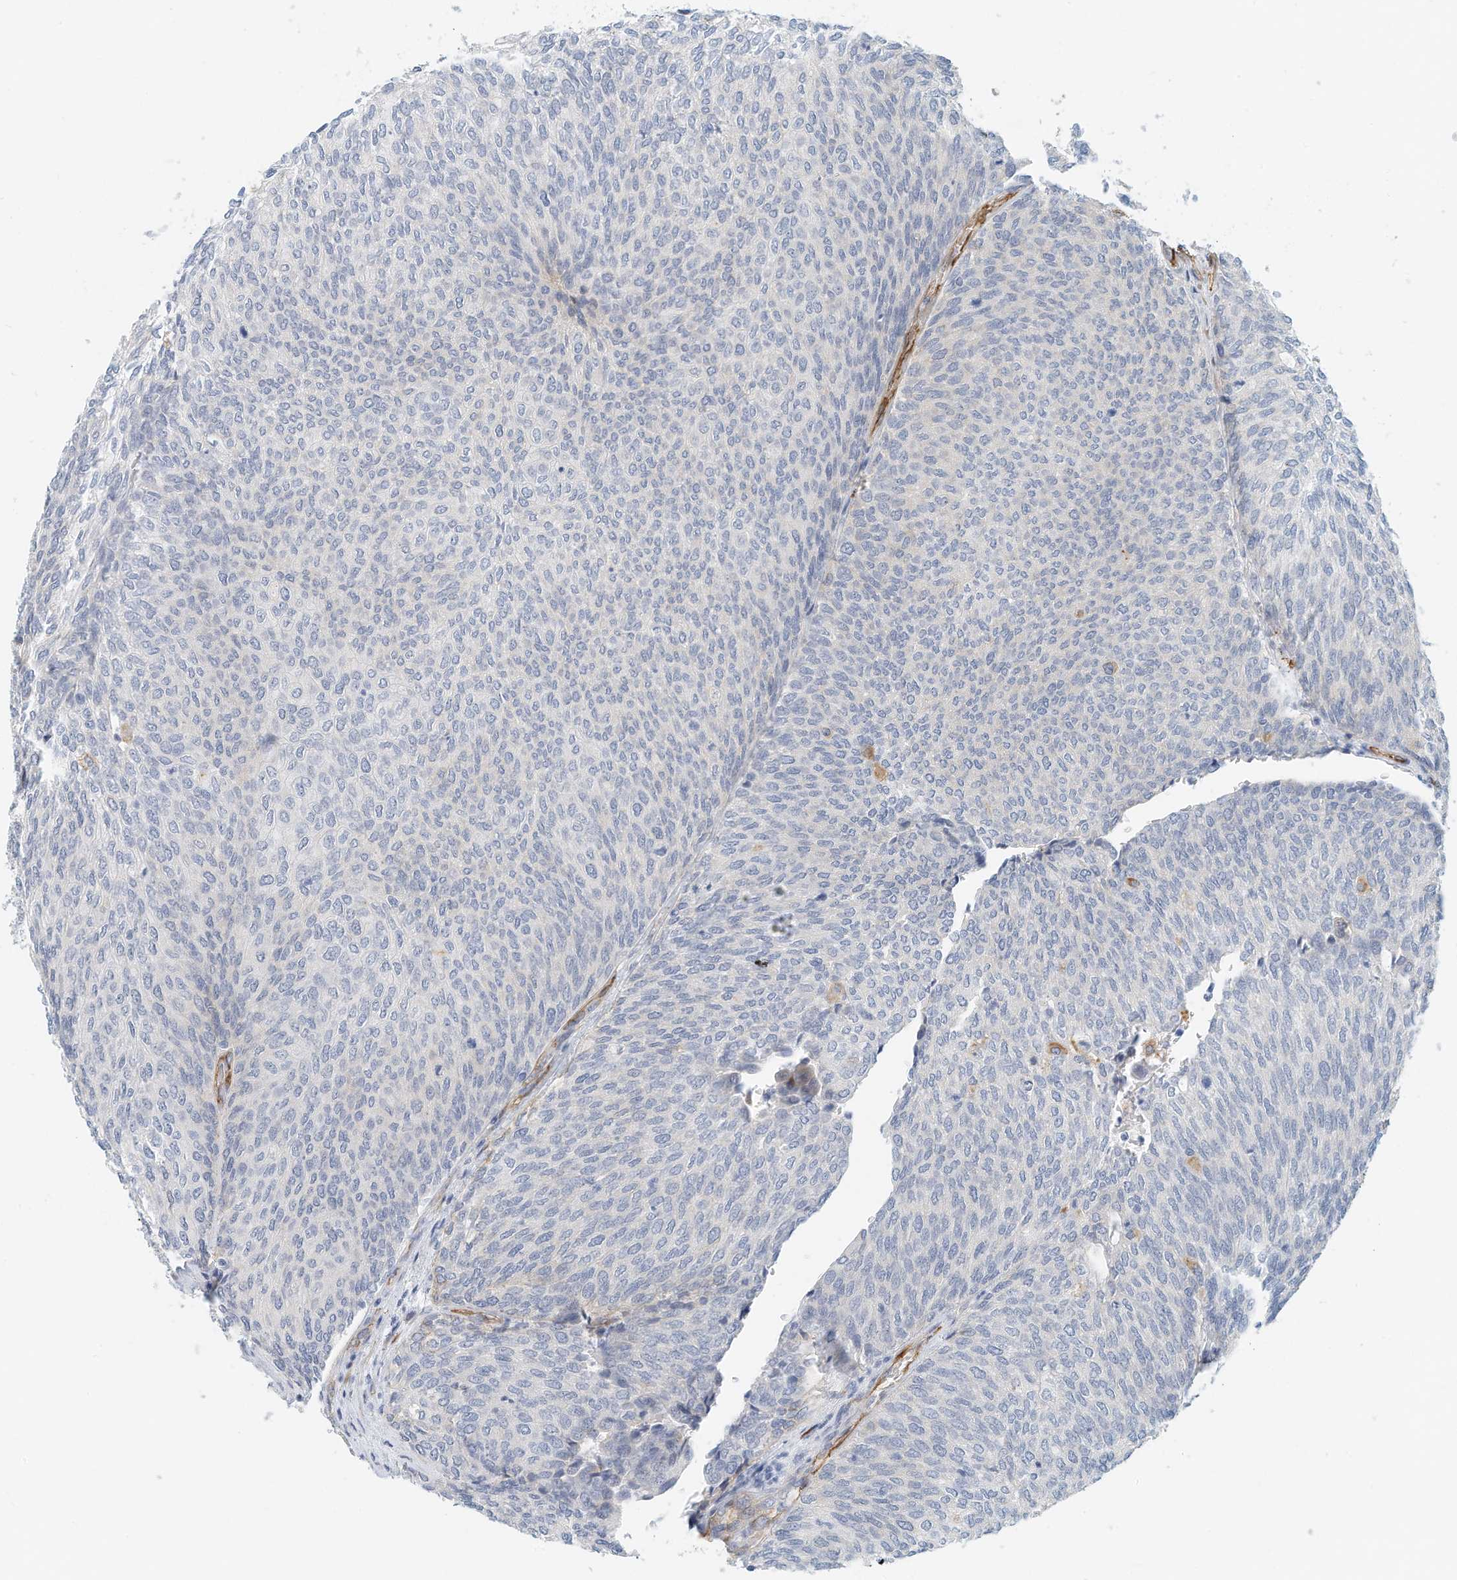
{"staining": {"intensity": "negative", "quantity": "none", "location": "none"}, "tissue": "urothelial cancer", "cell_type": "Tumor cells", "image_type": "cancer", "snomed": [{"axis": "morphology", "description": "Urothelial carcinoma, Low grade"}, {"axis": "topography", "description": "Urinary bladder"}], "caption": "An IHC image of low-grade urothelial carcinoma is shown. There is no staining in tumor cells of low-grade urothelial carcinoma.", "gene": "ARHGAP28", "patient": {"sex": "female", "age": 79}}